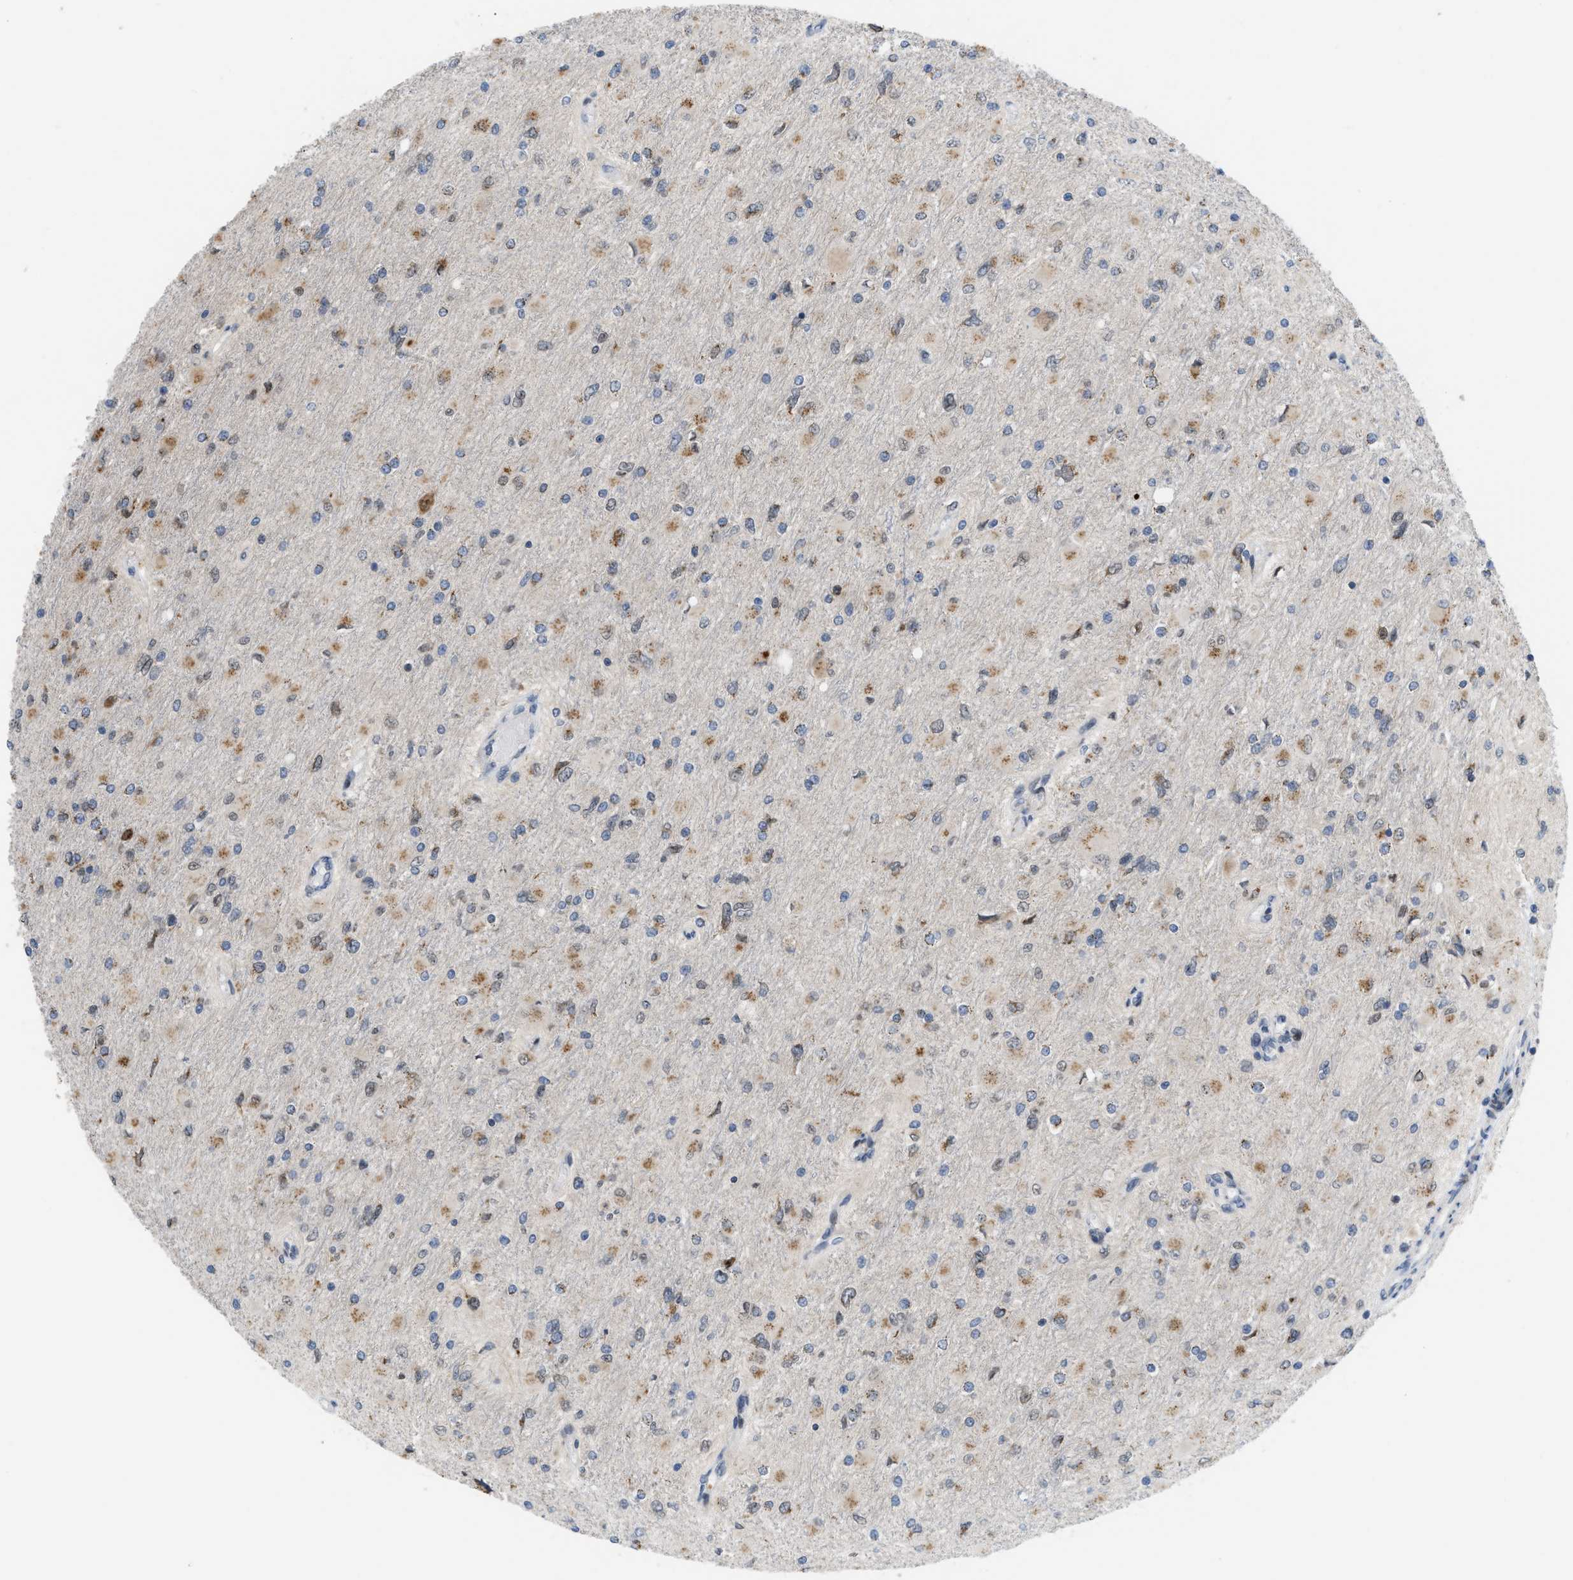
{"staining": {"intensity": "moderate", "quantity": "25%-75%", "location": "cytoplasmic/membranous"}, "tissue": "glioma", "cell_type": "Tumor cells", "image_type": "cancer", "snomed": [{"axis": "morphology", "description": "Glioma, malignant, High grade"}, {"axis": "topography", "description": "Cerebral cortex"}], "caption": "Immunohistochemical staining of human glioma reveals moderate cytoplasmic/membranous protein expression in about 25%-75% of tumor cells.", "gene": "DIPK1A", "patient": {"sex": "female", "age": 36}}